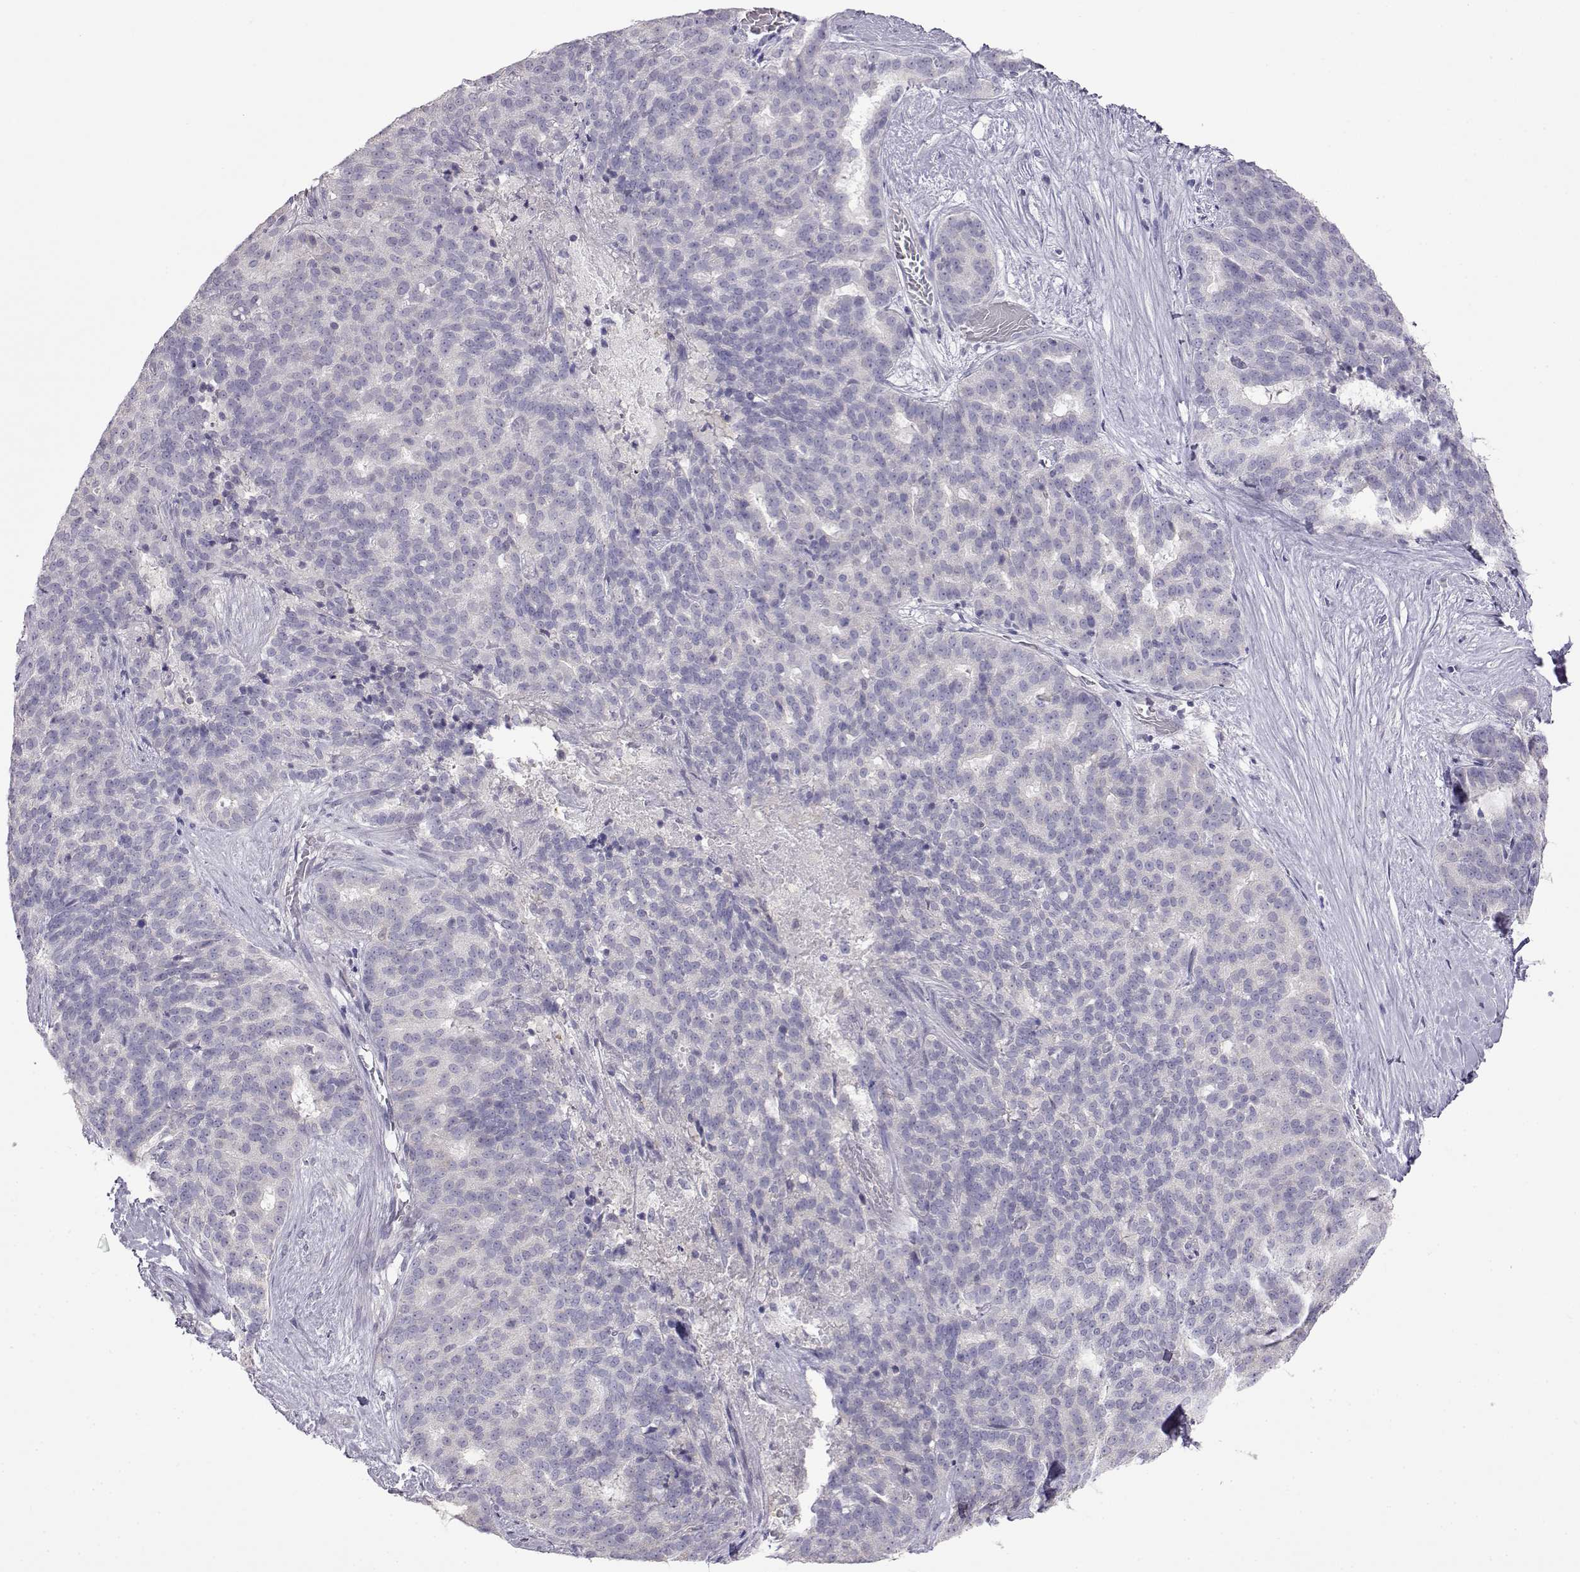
{"staining": {"intensity": "negative", "quantity": "none", "location": "none"}, "tissue": "liver cancer", "cell_type": "Tumor cells", "image_type": "cancer", "snomed": [{"axis": "morphology", "description": "Cholangiocarcinoma"}, {"axis": "topography", "description": "Liver"}], "caption": "The immunohistochemistry micrograph has no significant expression in tumor cells of liver cancer (cholangiocarcinoma) tissue.", "gene": "VGF", "patient": {"sex": "female", "age": 47}}